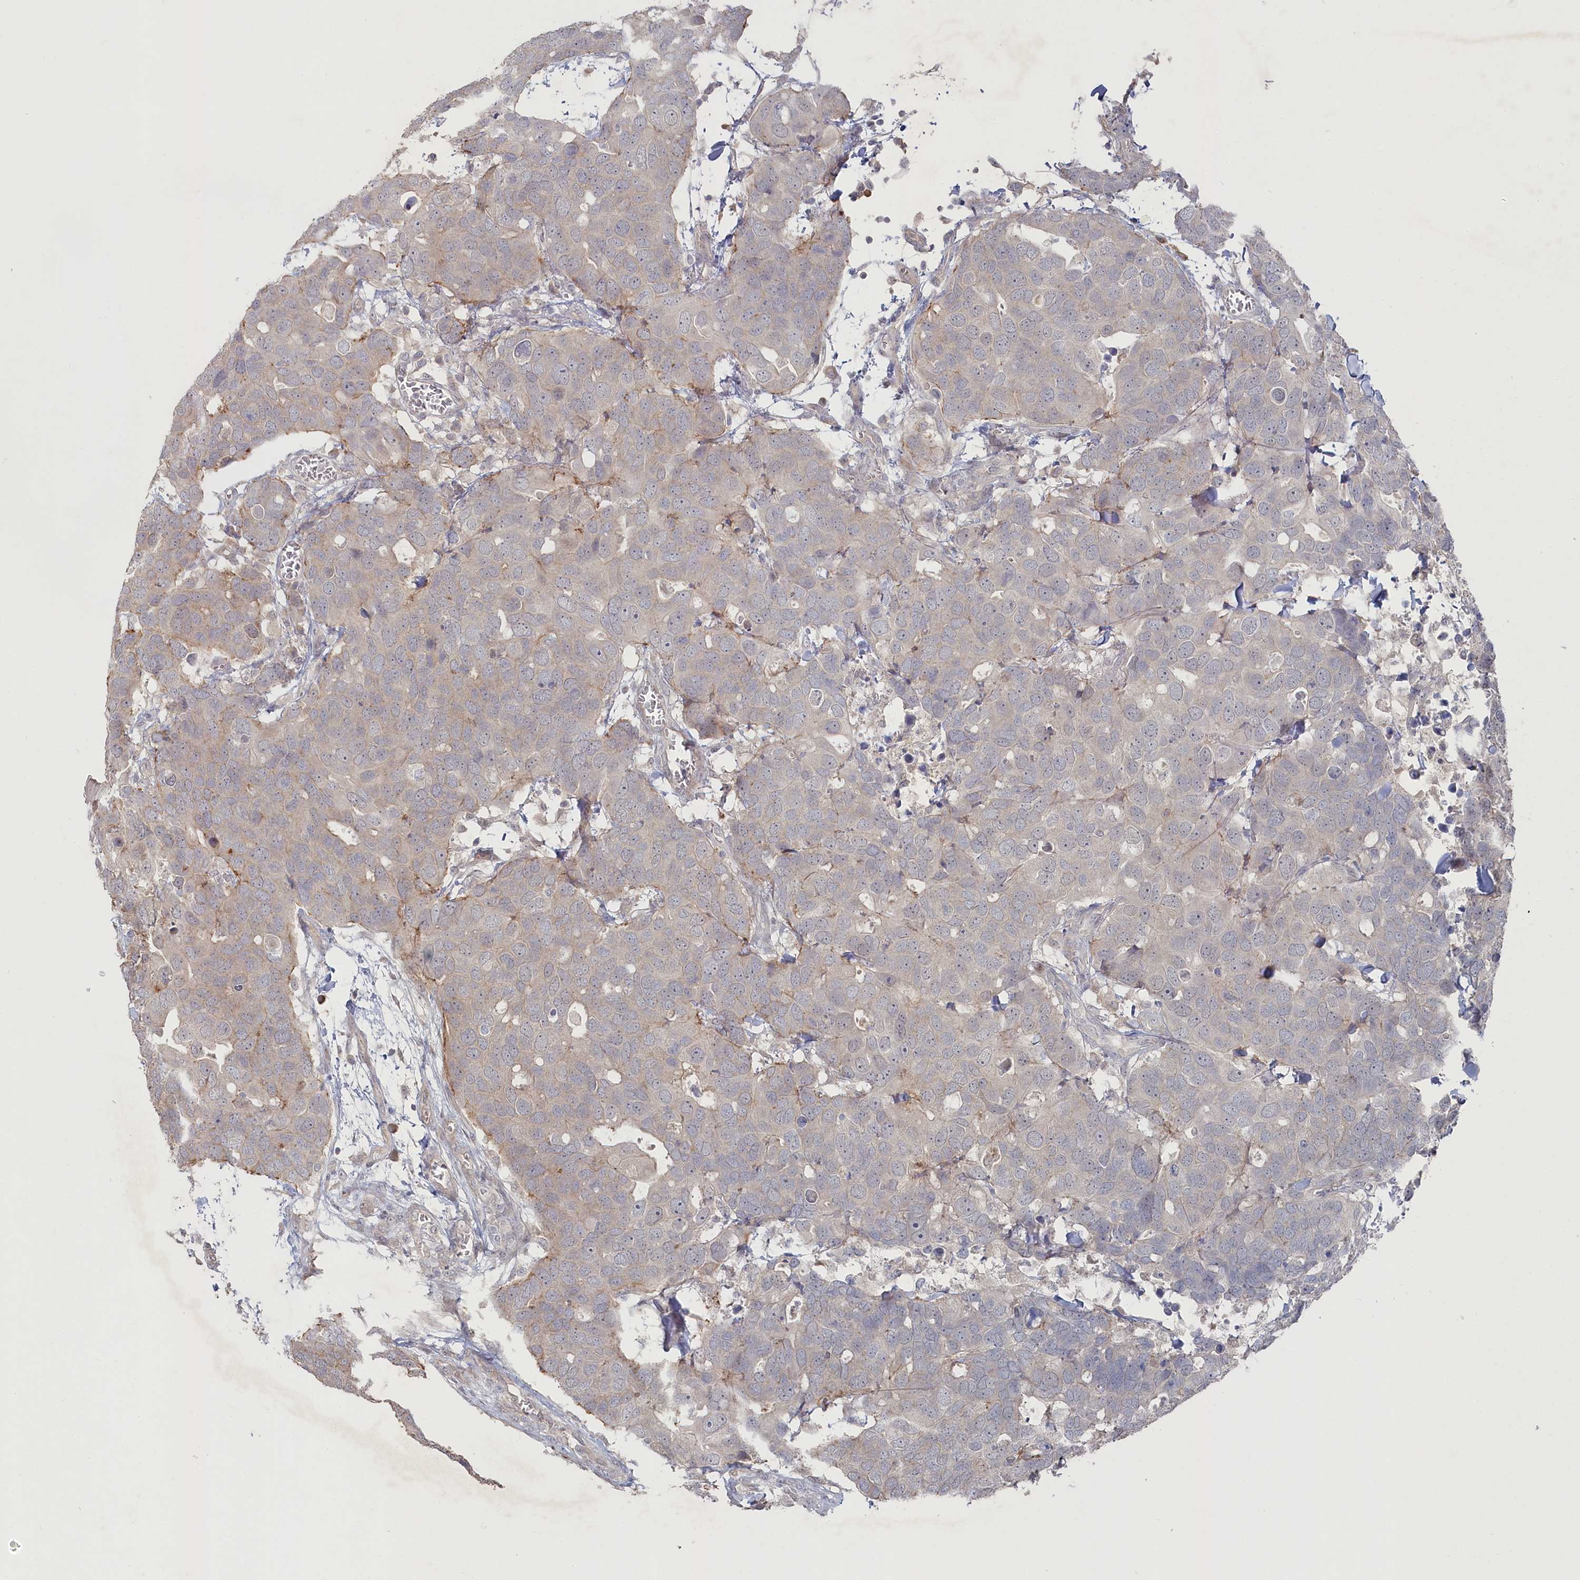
{"staining": {"intensity": "weak", "quantity": "<25%", "location": "cytoplasmic/membranous"}, "tissue": "breast cancer", "cell_type": "Tumor cells", "image_type": "cancer", "snomed": [{"axis": "morphology", "description": "Duct carcinoma"}, {"axis": "topography", "description": "Breast"}], "caption": "This histopathology image is of breast invasive ductal carcinoma stained with immunohistochemistry to label a protein in brown with the nuclei are counter-stained blue. There is no staining in tumor cells. (Brightfield microscopy of DAB immunohistochemistry (IHC) at high magnification).", "gene": "TGFBRAP1", "patient": {"sex": "female", "age": 83}}